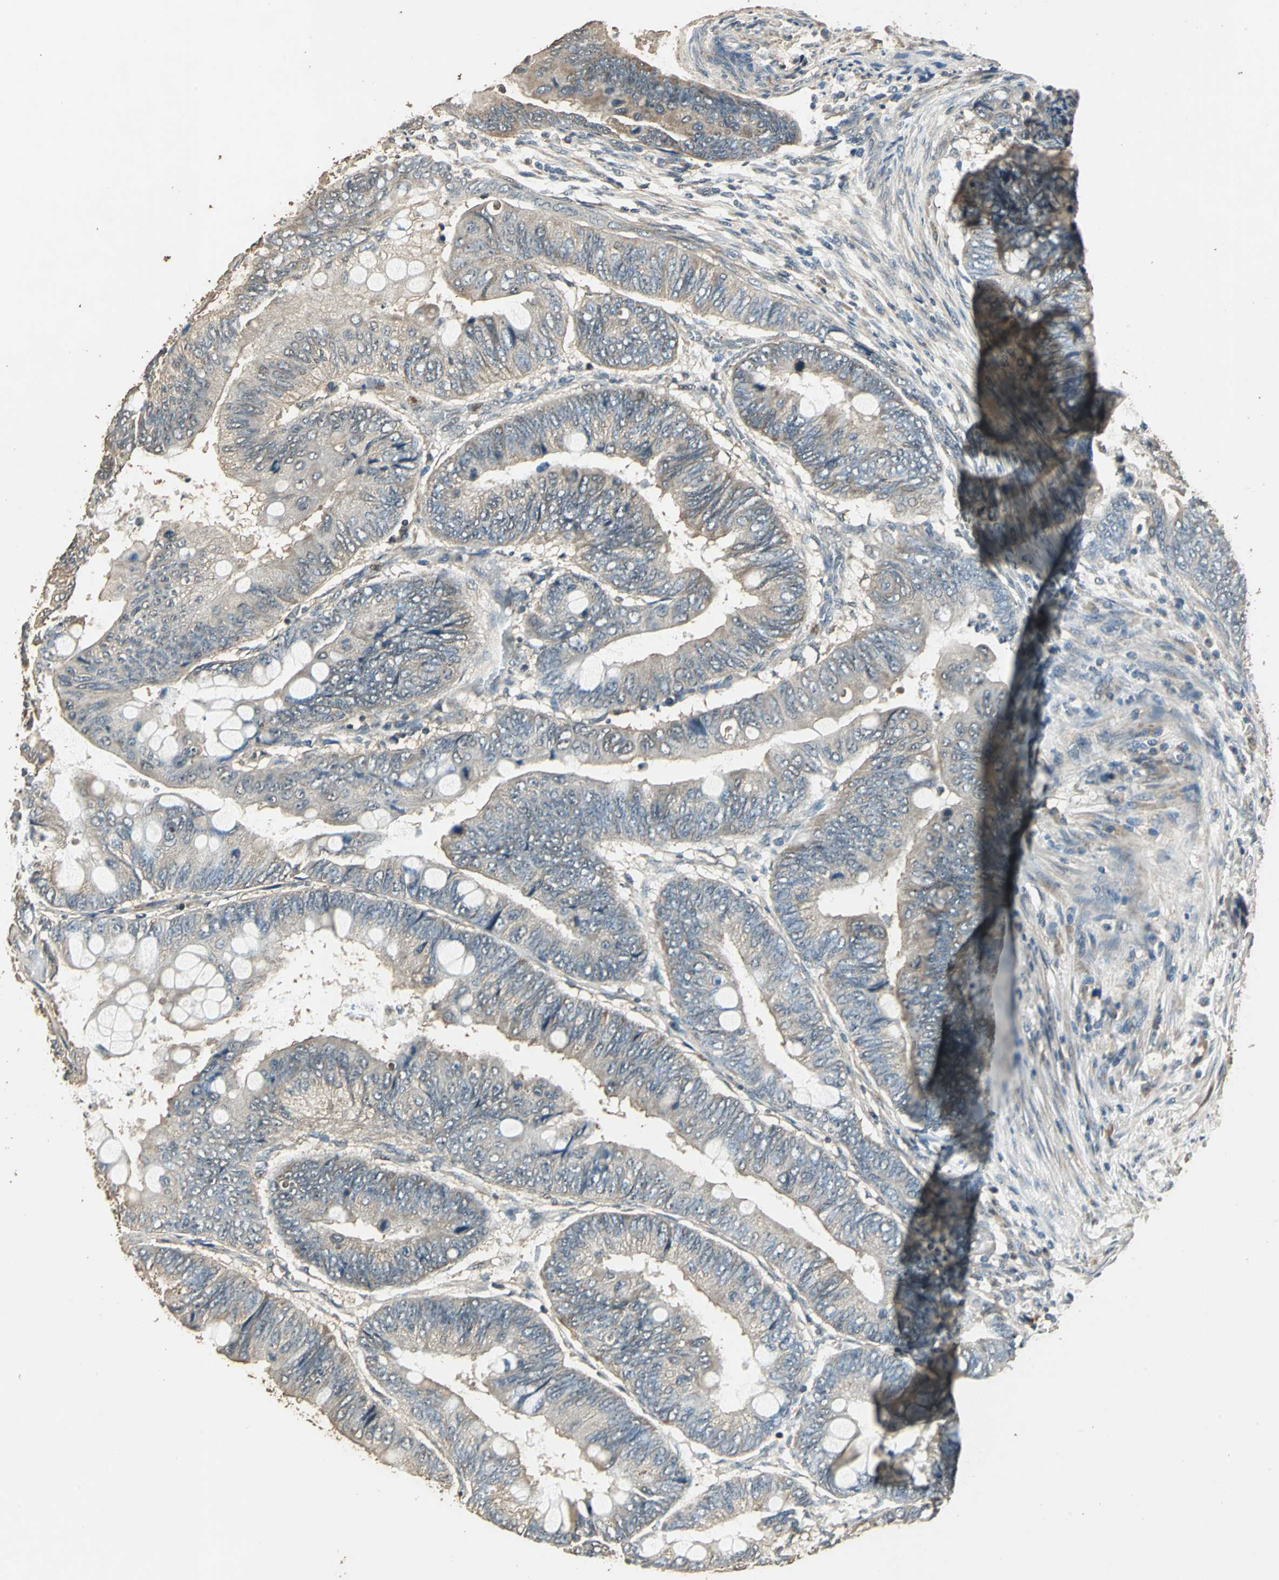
{"staining": {"intensity": "weak", "quantity": ">75%", "location": "cytoplasmic/membranous"}, "tissue": "colorectal cancer", "cell_type": "Tumor cells", "image_type": "cancer", "snomed": [{"axis": "morphology", "description": "Normal tissue, NOS"}, {"axis": "morphology", "description": "Adenocarcinoma, NOS"}, {"axis": "topography", "description": "Rectum"}, {"axis": "topography", "description": "Peripheral nerve tissue"}], "caption": "Tumor cells reveal low levels of weak cytoplasmic/membranous expression in approximately >75% of cells in colorectal cancer.", "gene": "TMPRSS4", "patient": {"sex": "male", "age": 92}}